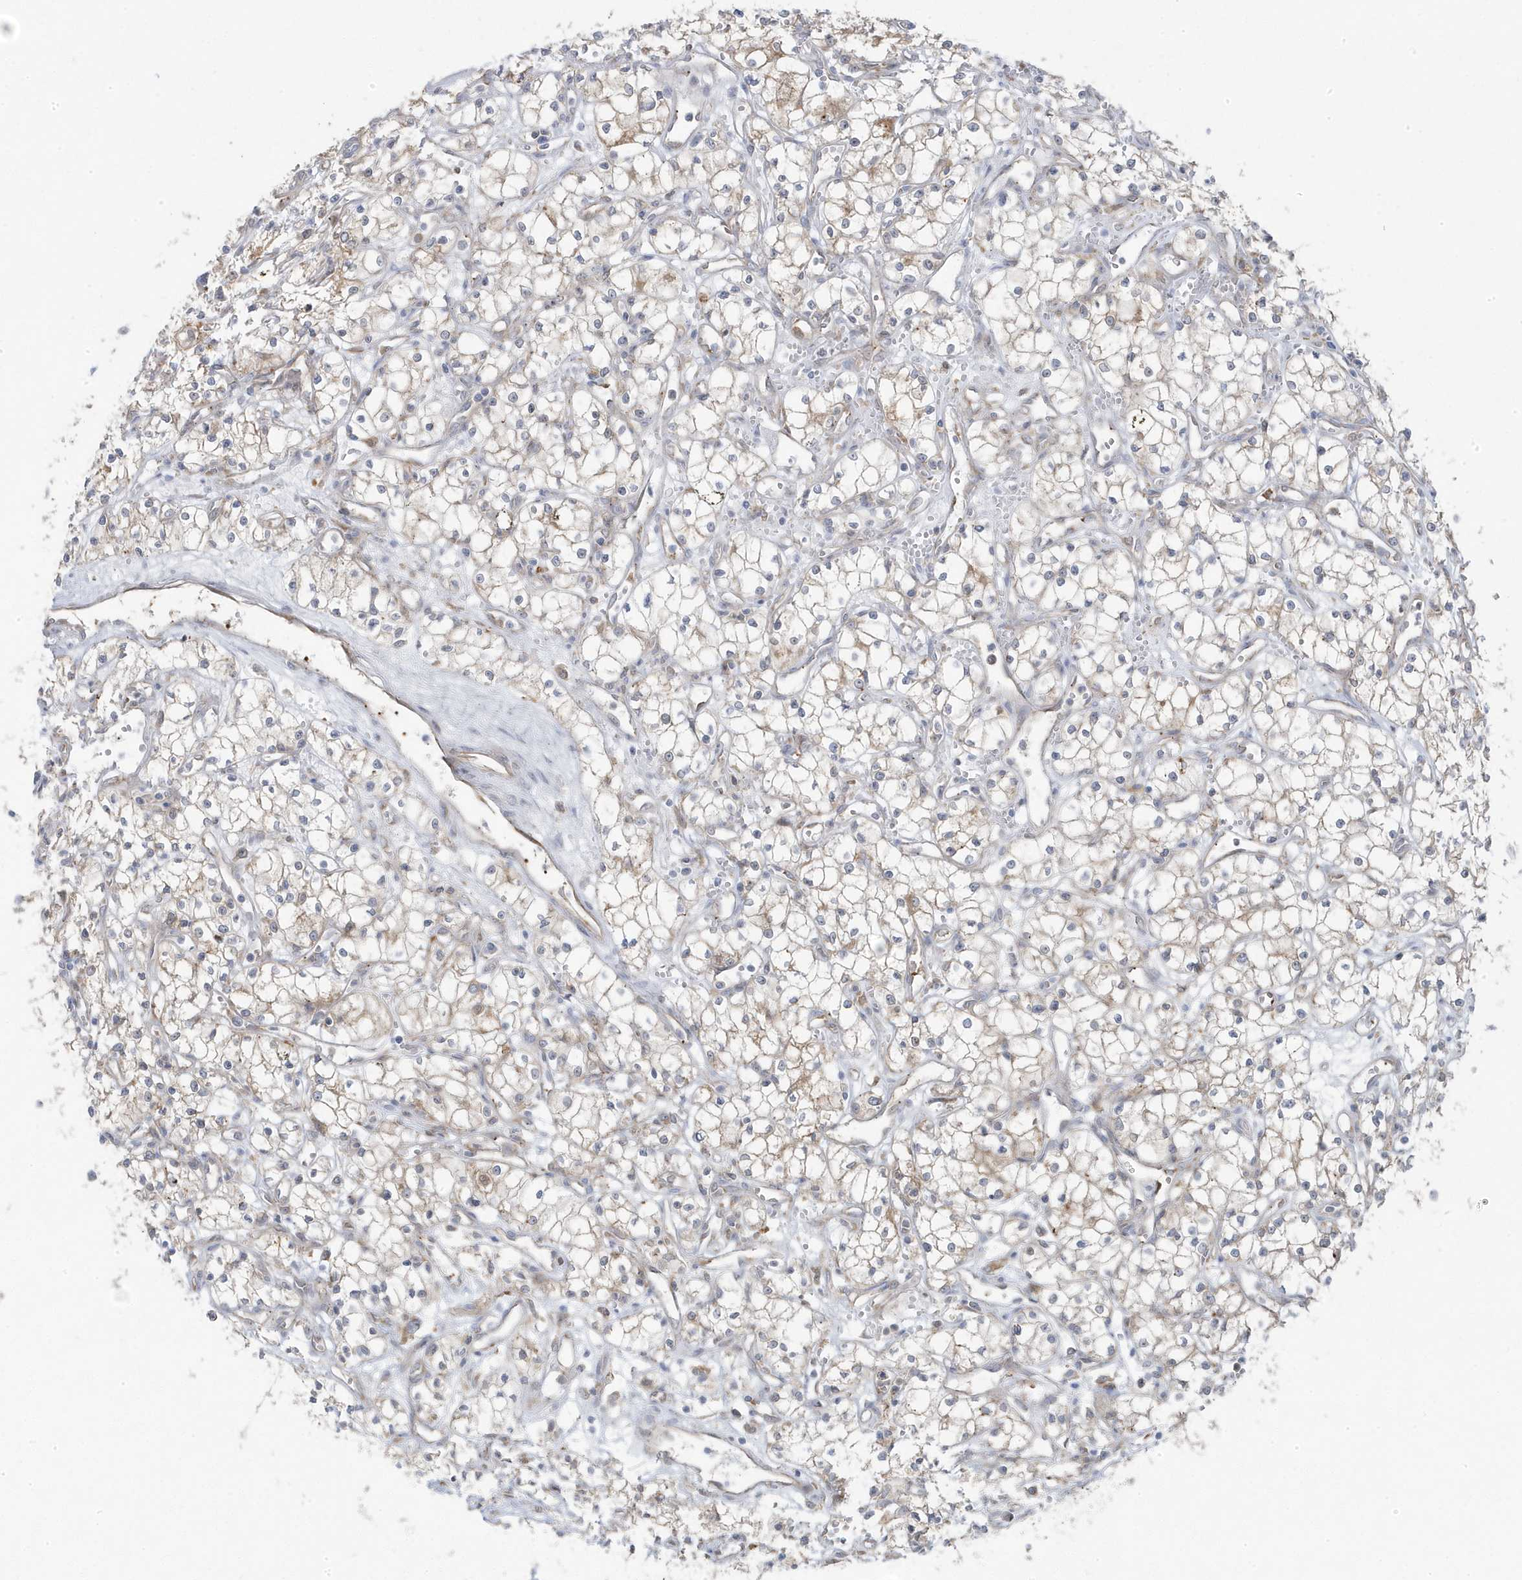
{"staining": {"intensity": "weak", "quantity": "<25%", "location": "cytoplasmic/membranous"}, "tissue": "renal cancer", "cell_type": "Tumor cells", "image_type": "cancer", "snomed": [{"axis": "morphology", "description": "Adenocarcinoma, NOS"}, {"axis": "topography", "description": "Kidney"}], "caption": "This is an immunohistochemistry image of adenocarcinoma (renal). There is no staining in tumor cells.", "gene": "ZNF654", "patient": {"sex": "male", "age": 59}}